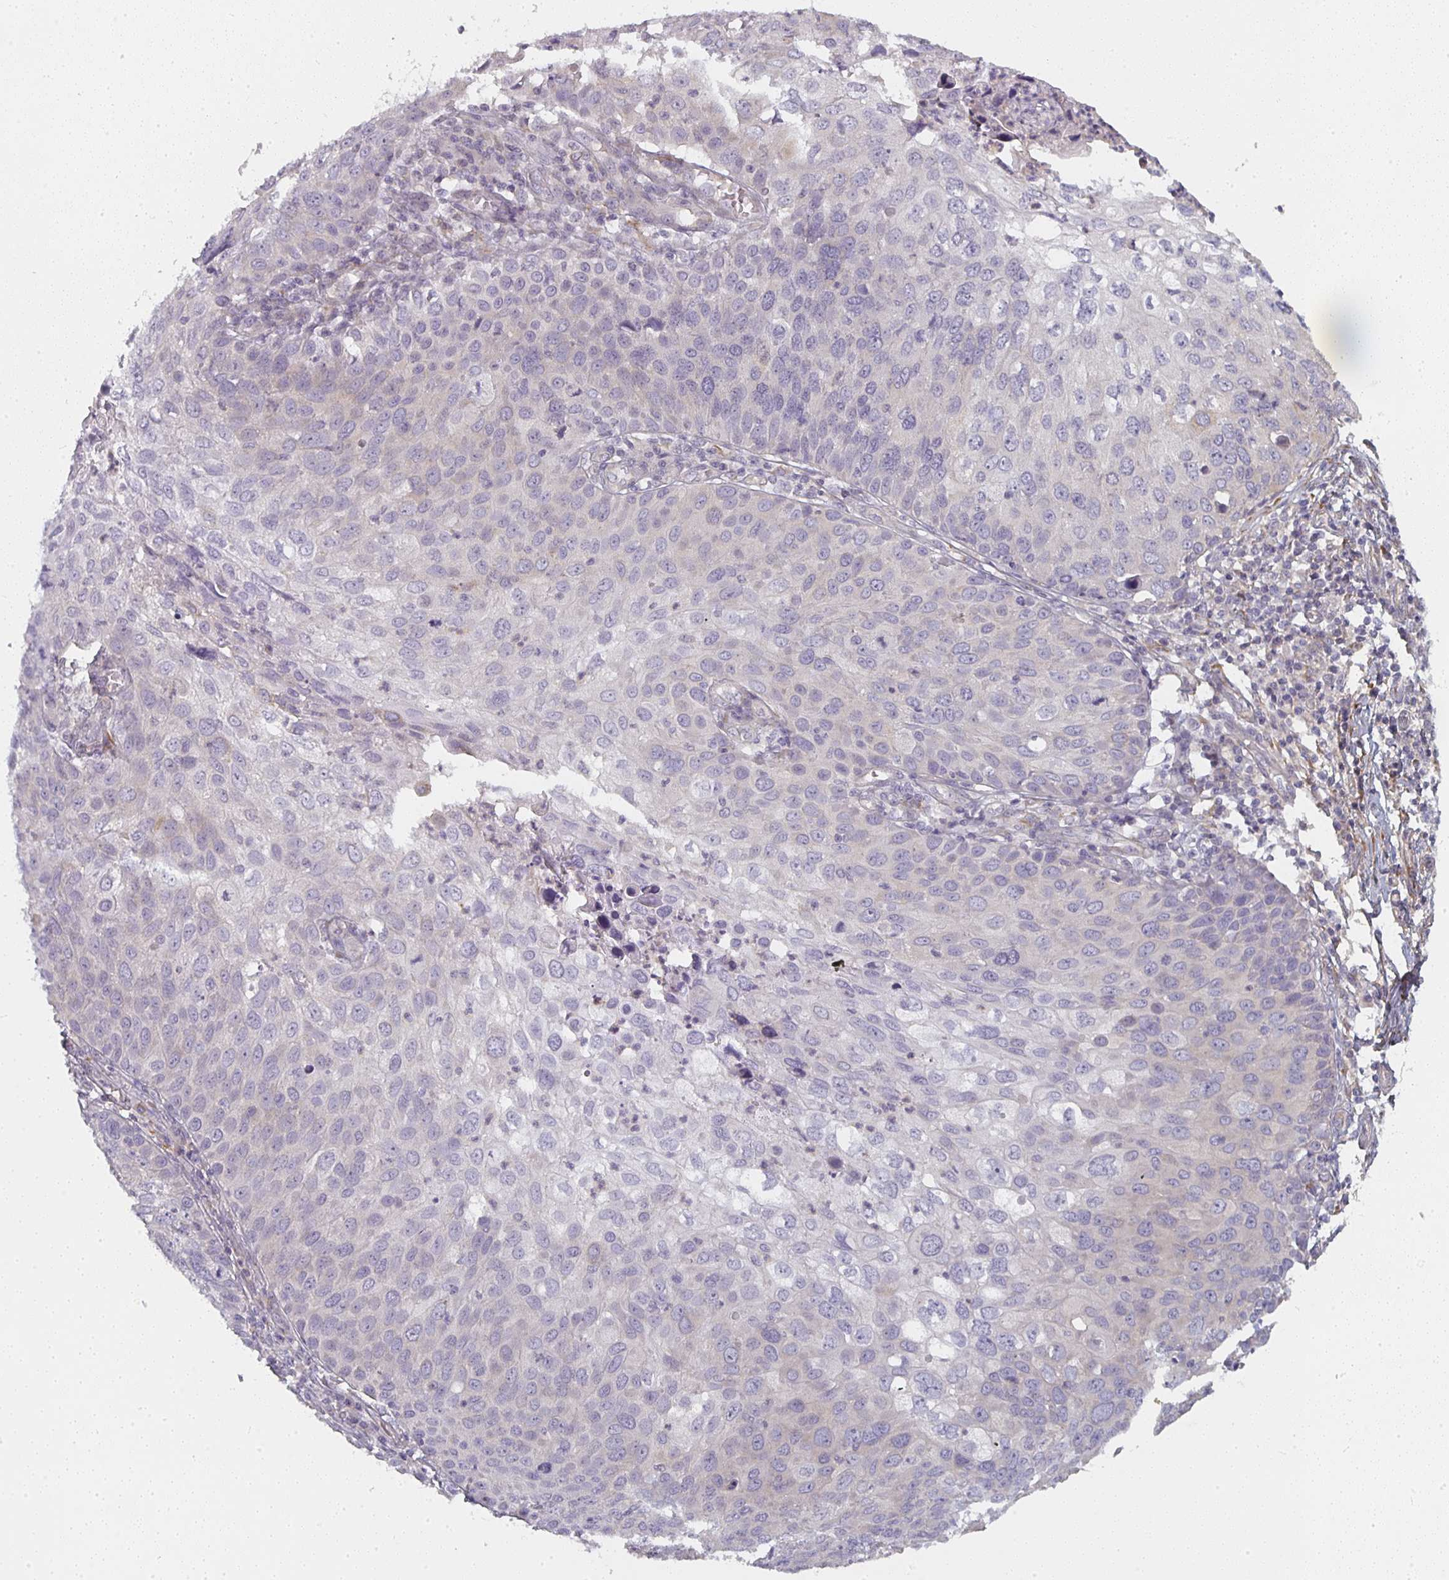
{"staining": {"intensity": "weak", "quantity": "<25%", "location": "cytoplasmic/membranous"}, "tissue": "skin cancer", "cell_type": "Tumor cells", "image_type": "cancer", "snomed": [{"axis": "morphology", "description": "Squamous cell carcinoma, NOS"}, {"axis": "topography", "description": "Skin"}], "caption": "There is no significant expression in tumor cells of skin cancer.", "gene": "CTHRC1", "patient": {"sex": "male", "age": 87}}